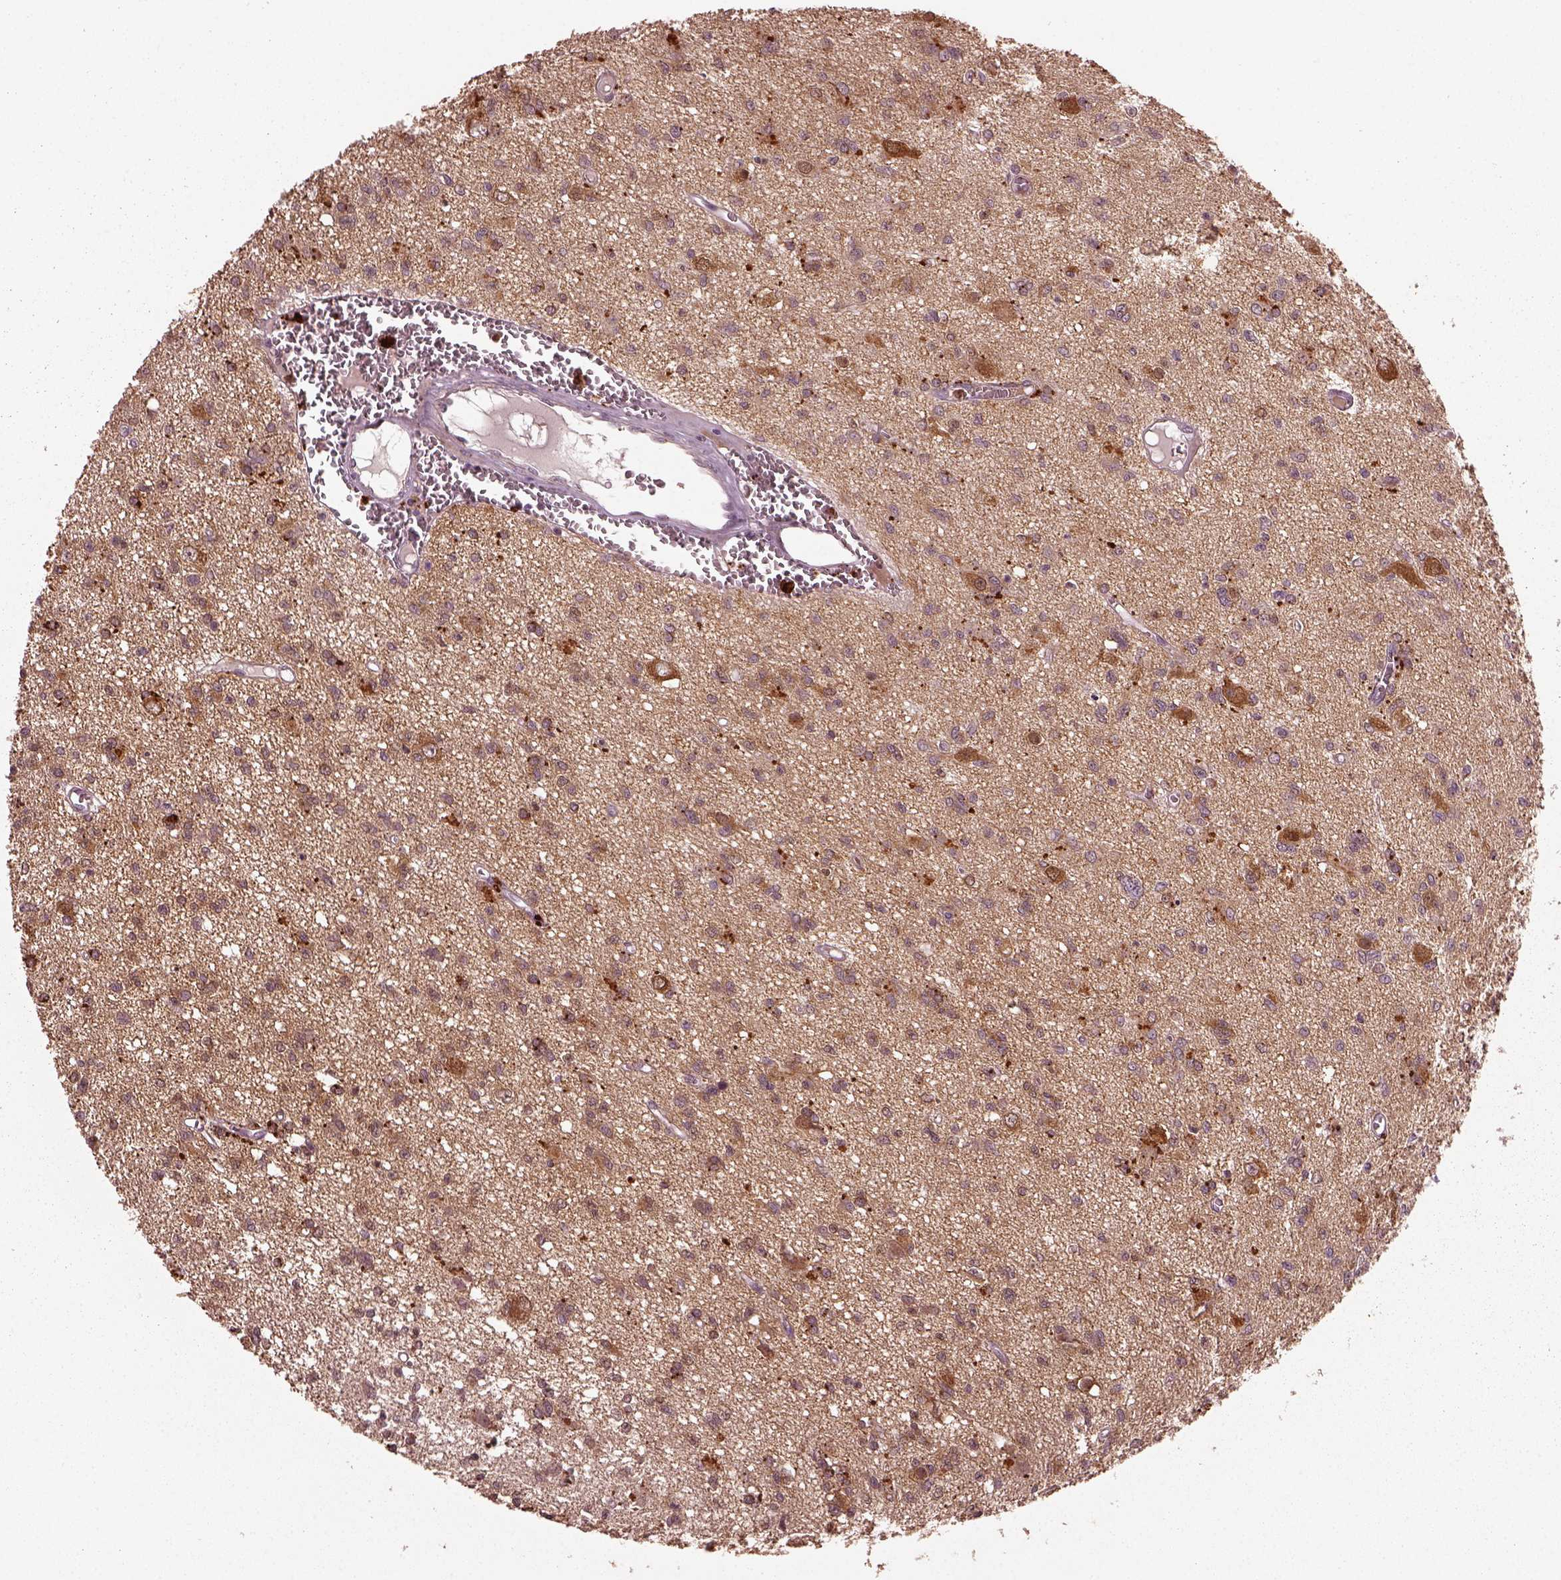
{"staining": {"intensity": "moderate", "quantity": ">75%", "location": "cytoplasmic/membranous"}, "tissue": "glioma", "cell_type": "Tumor cells", "image_type": "cancer", "snomed": [{"axis": "morphology", "description": "Glioma, malignant, Low grade"}, {"axis": "topography", "description": "Brain"}], "caption": "DAB immunohistochemical staining of human glioma displays moderate cytoplasmic/membranous protein expression in about >75% of tumor cells.", "gene": "RUFY3", "patient": {"sex": "male", "age": 64}}